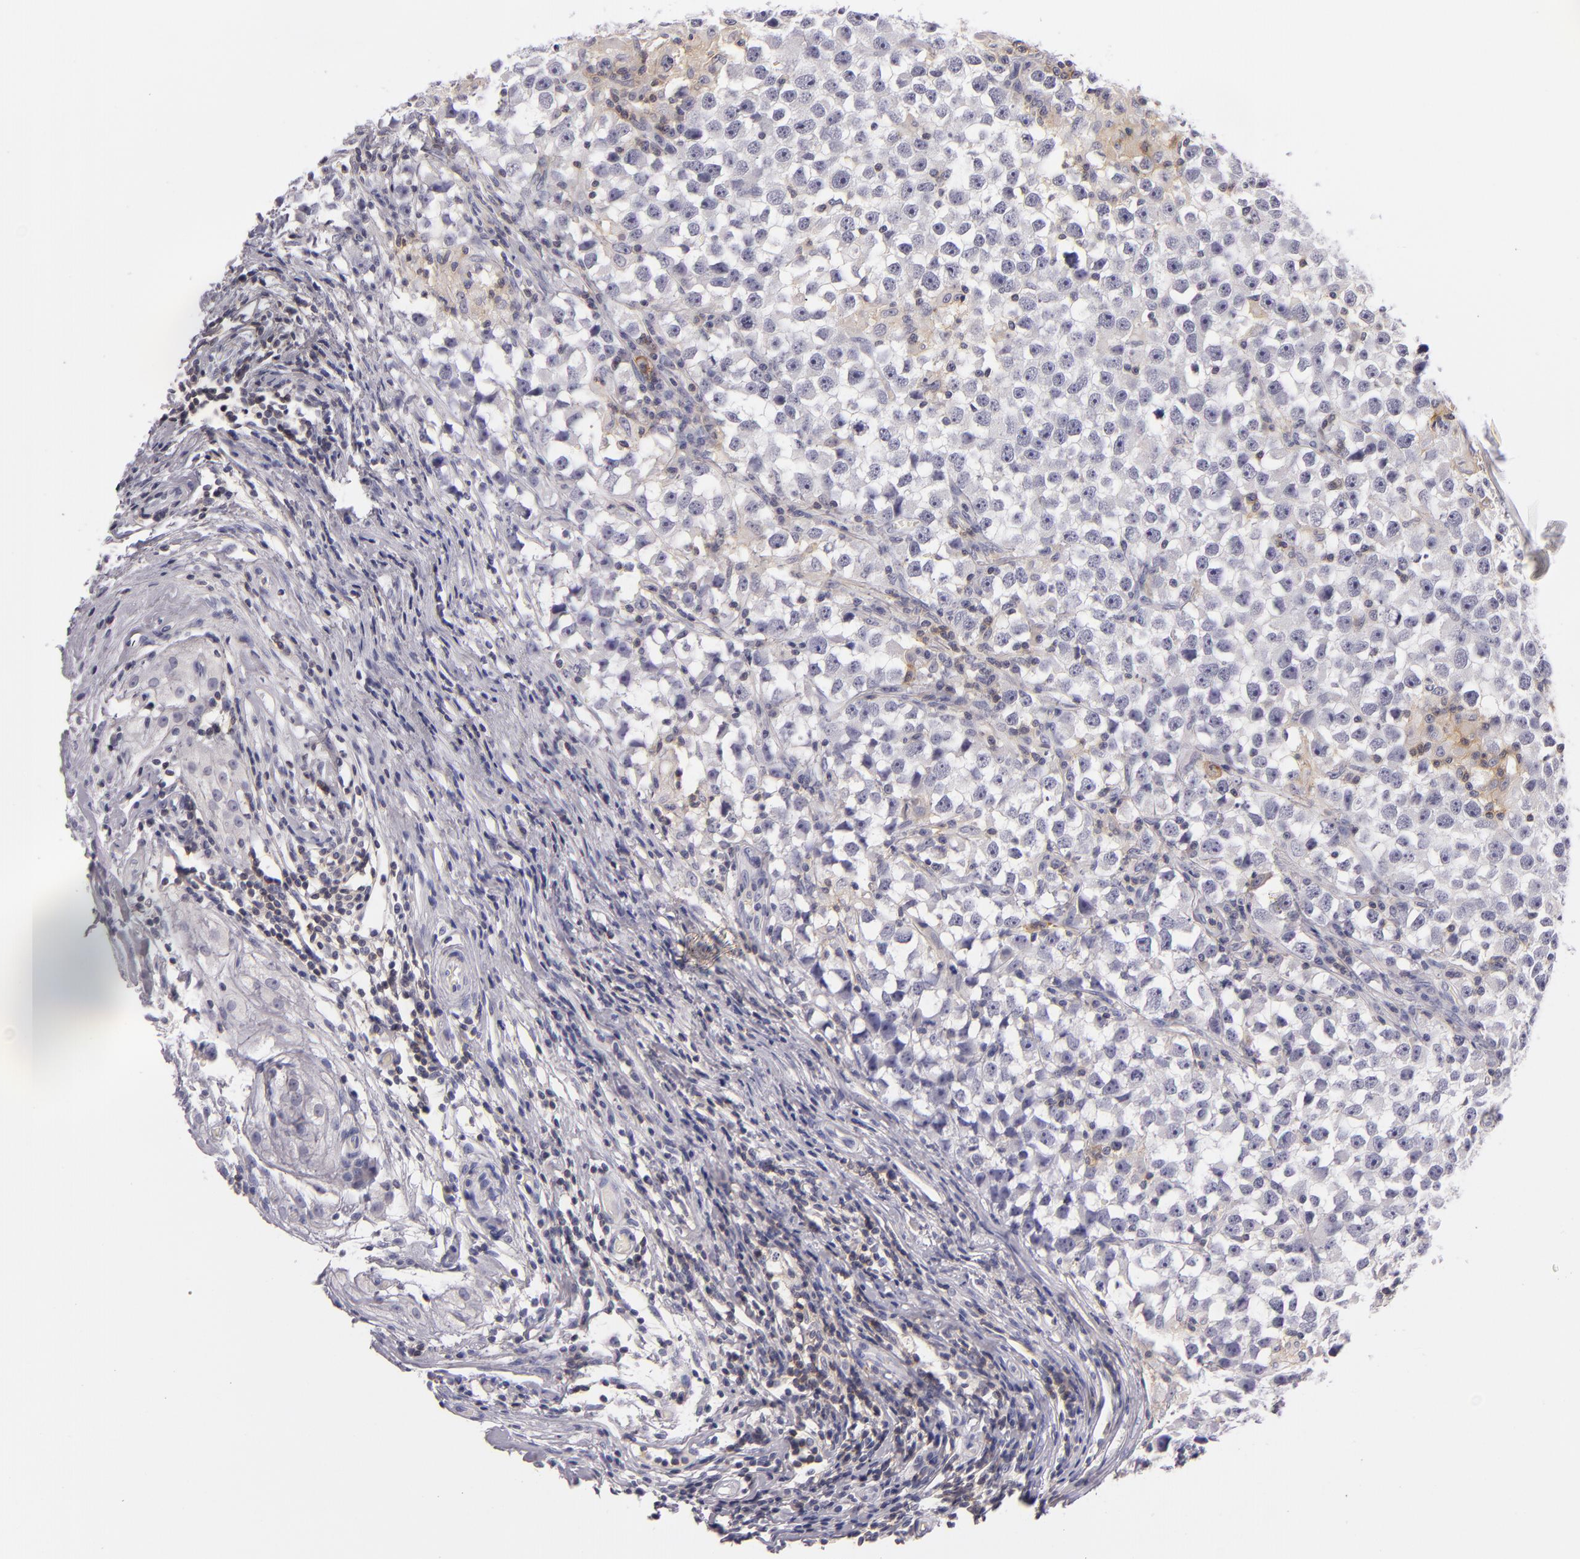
{"staining": {"intensity": "negative", "quantity": "none", "location": "none"}, "tissue": "testis cancer", "cell_type": "Tumor cells", "image_type": "cancer", "snomed": [{"axis": "morphology", "description": "Seminoma, NOS"}, {"axis": "topography", "description": "Testis"}], "caption": "This micrograph is of testis cancer (seminoma) stained with IHC to label a protein in brown with the nuclei are counter-stained blue. There is no expression in tumor cells.", "gene": "CD48", "patient": {"sex": "male", "age": 33}}